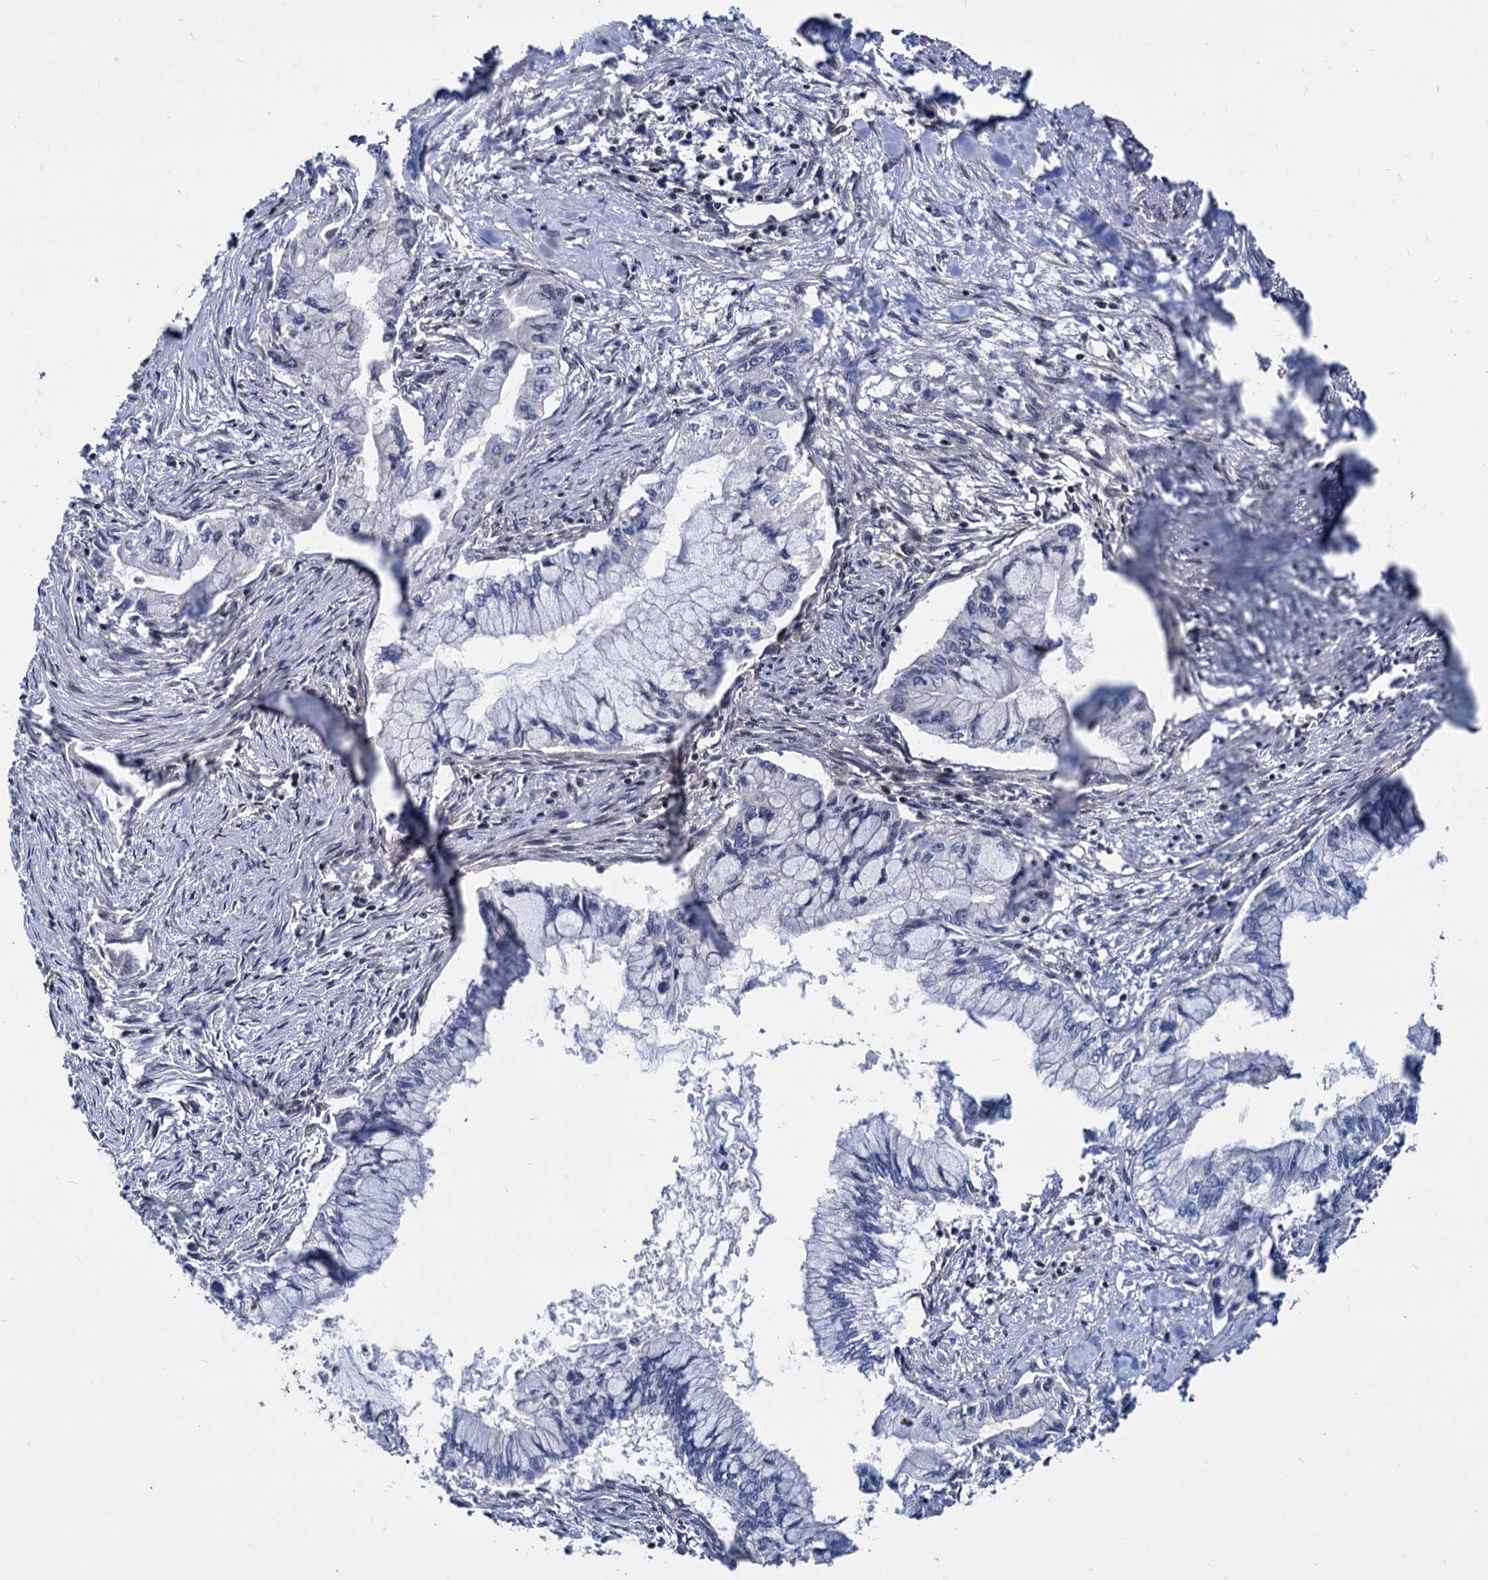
{"staining": {"intensity": "negative", "quantity": "none", "location": "none"}, "tissue": "pancreatic cancer", "cell_type": "Tumor cells", "image_type": "cancer", "snomed": [{"axis": "morphology", "description": "Adenocarcinoma, NOS"}, {"axis": "topography", "description": "Pancreas"}], "caption": "DAB immunohistochemical staining of human pancreatic cancer reveals no significant expression in tumor cells.", "gene": "UBLCP1", "patient": {"sex": "male", "age": 48}}